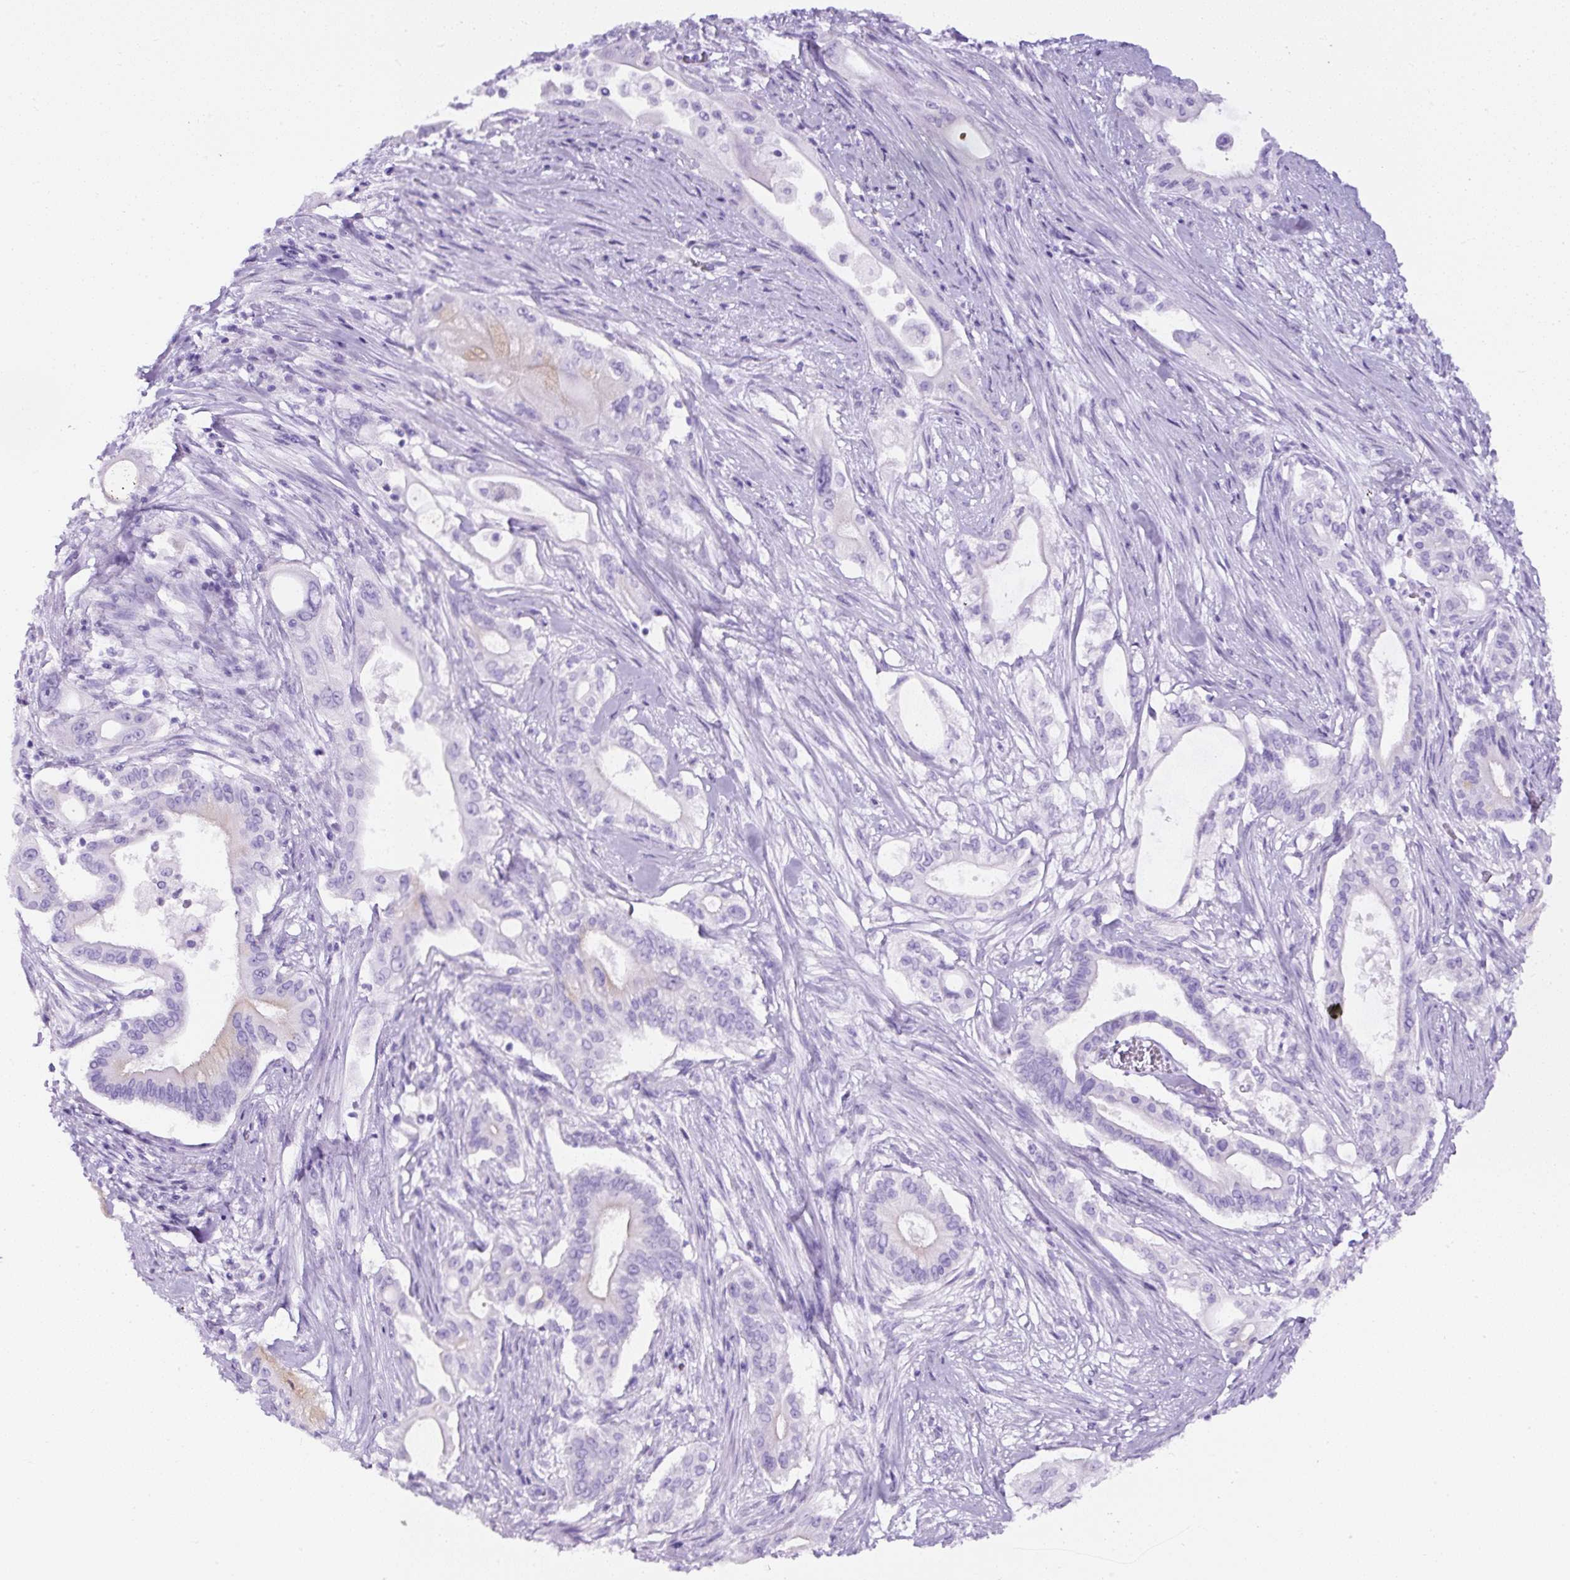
{"staining": {"intensity": "weak", "quantity": "<25%", "location": "cytoplasmic/membranous"}, "tissue": "pancreatic cancer", "cell_type": "Tumor cells", "image_type": "cancer", "snomed": [{"axis": "morphology", "description": "Adenocarcinoma, NOS"}, {"axis": "topography", "description": "Pancreas"}], "caption": "Tumor cells show no significant staining in adenocarcinoma (pancreatic).", "gene": "TMEM200B", "patient": {"sex": "female", "age": 68}}